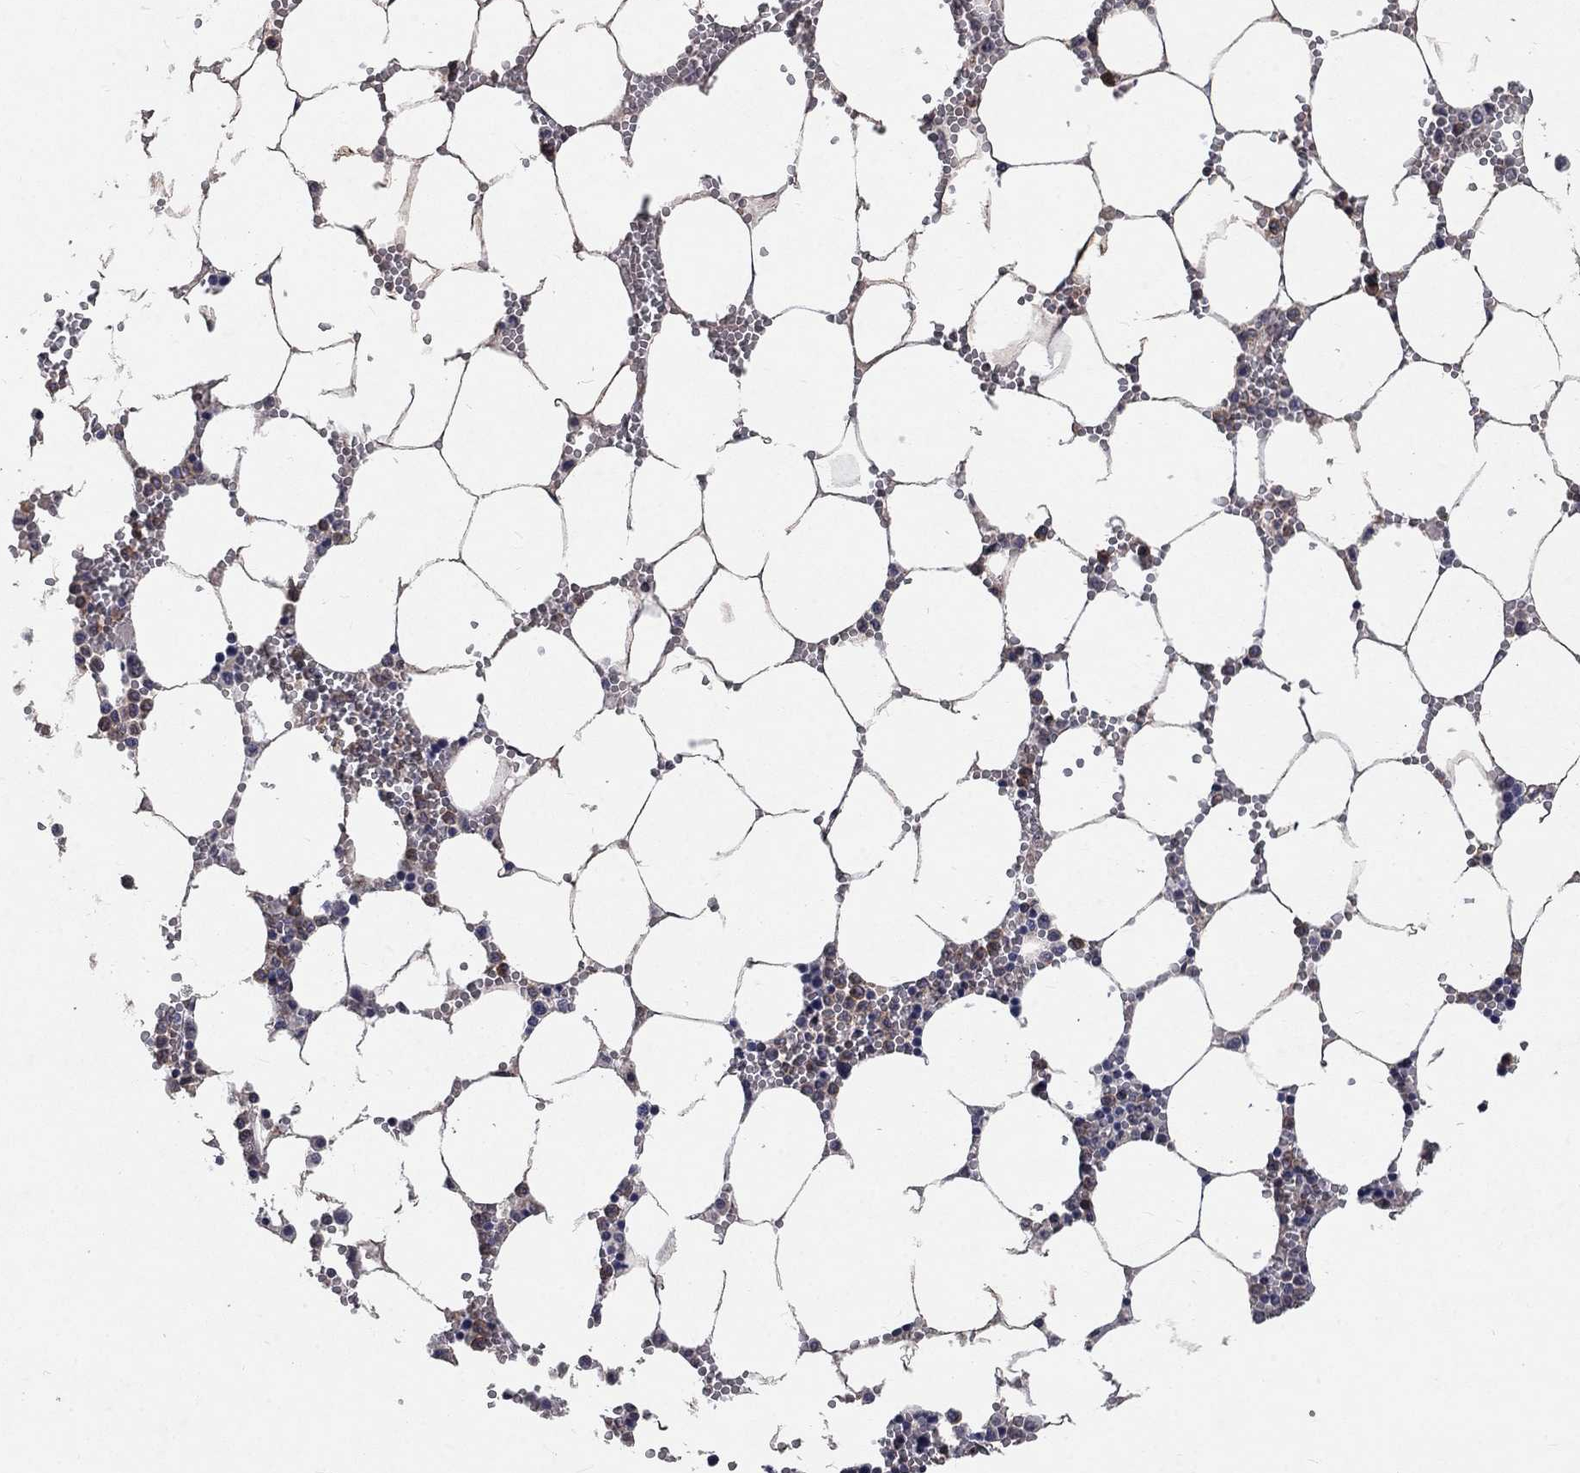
{"staining": {"intensity": "negative", "quantity": "none", "location": "none"}, "tissue": "bone marrow", "cell_type": "Hematopoietic cells", "image_type": "normal", "snomed": [{"axis": "morphology", "description": "Normal tissue, NOS"}, {"axis": "topography", "description": "Bone marrow"}], "caption": "Protein analysis of unremarkable bone marrow exhibits no significant positivity in hematopoietic cells. (Brightfield microscopy of DAB immunohistochemistry at high magnification).", "gene": "CHST5", "patient": {"sex": "female", "age": 64}}